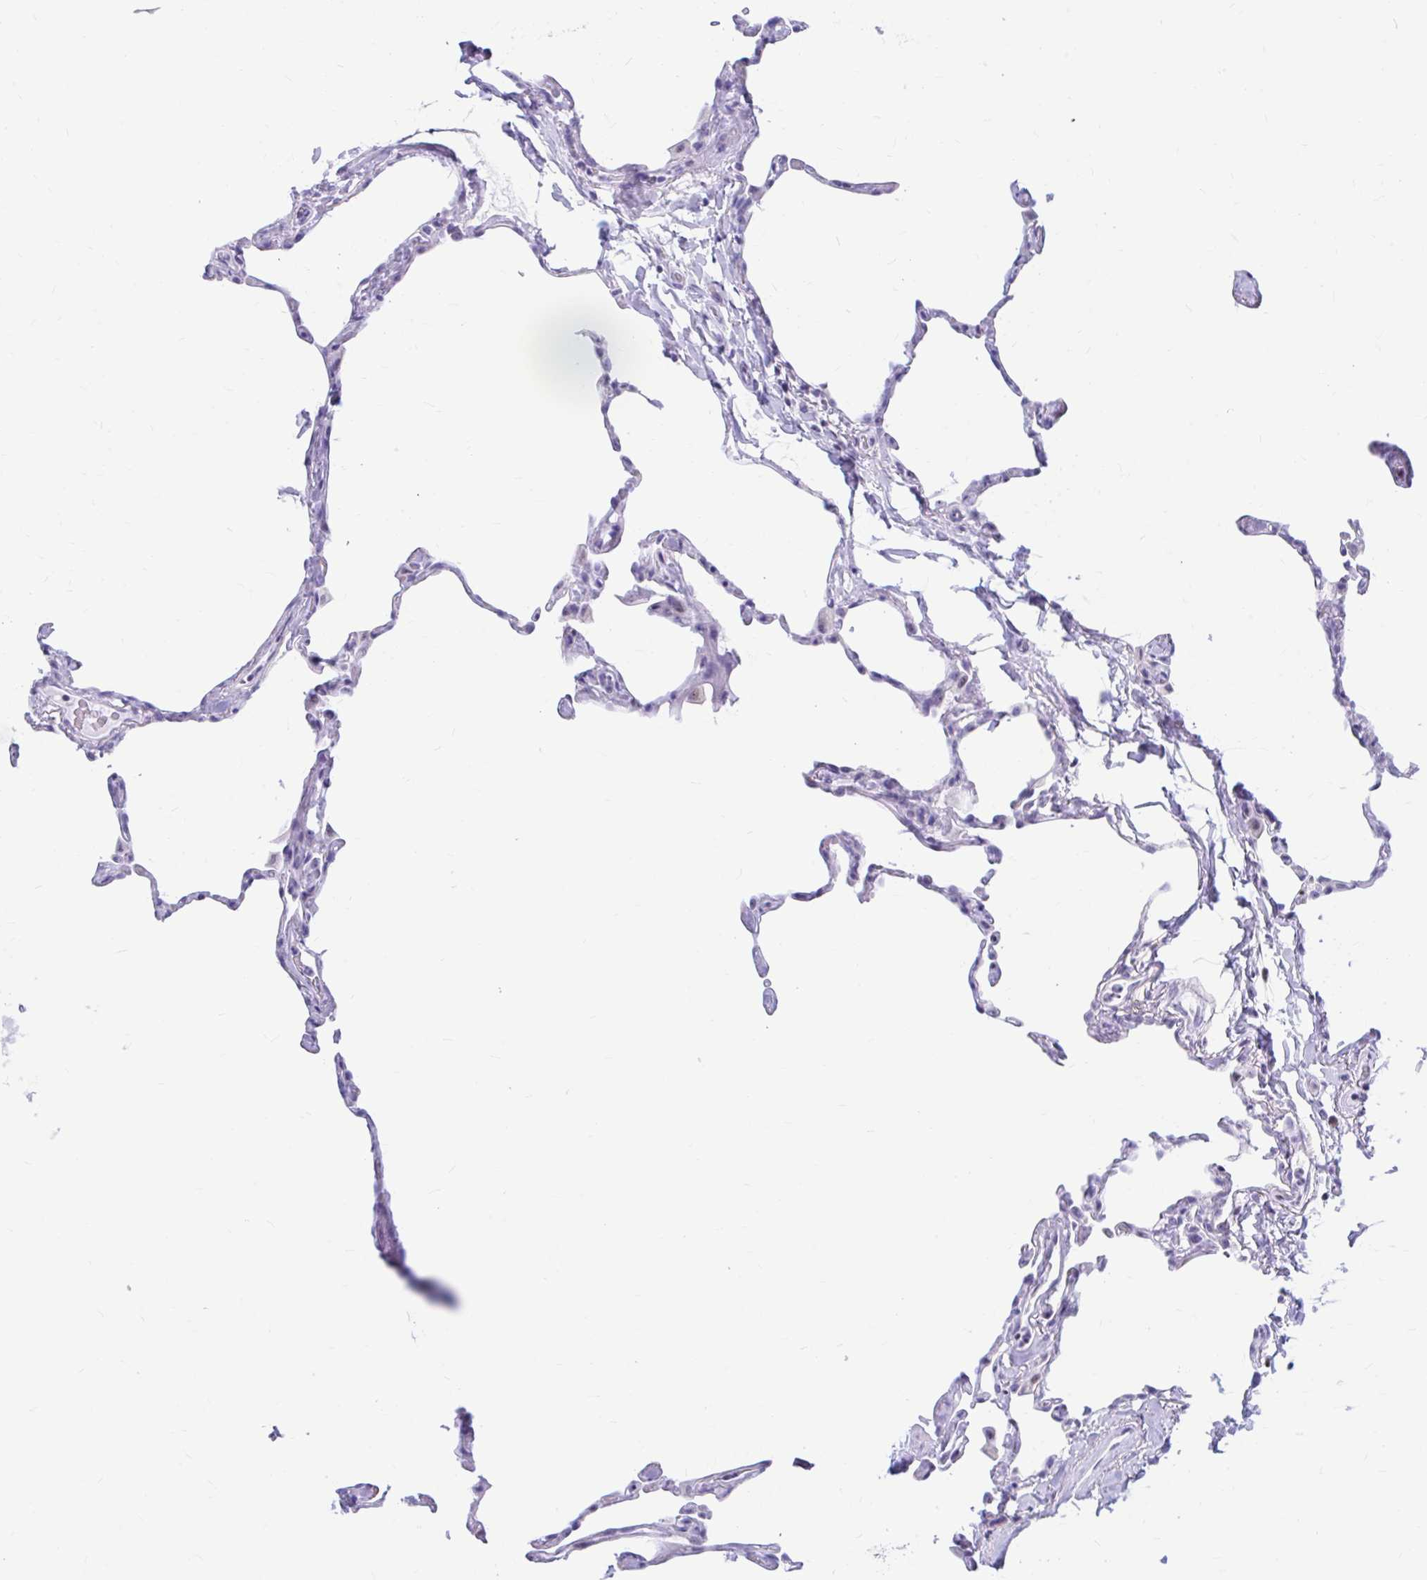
{"staining": {"intensity": "negative", "quantity": "none", "location": "none"}, "tissue": "lung", "cell_type": "Alveolar cells", "image_type": "normal", "snomed": [{"axis": "morphology", "description": "Normal tissue, NOS"}, {"axis": "topography", "description": "Lung"}], "caption": "Lung stained for a protein using immunohistochemistry shows no staining alveolar cells.", "gene": "FTSJ3", "patient": {"sex": "male", "age": 65}}